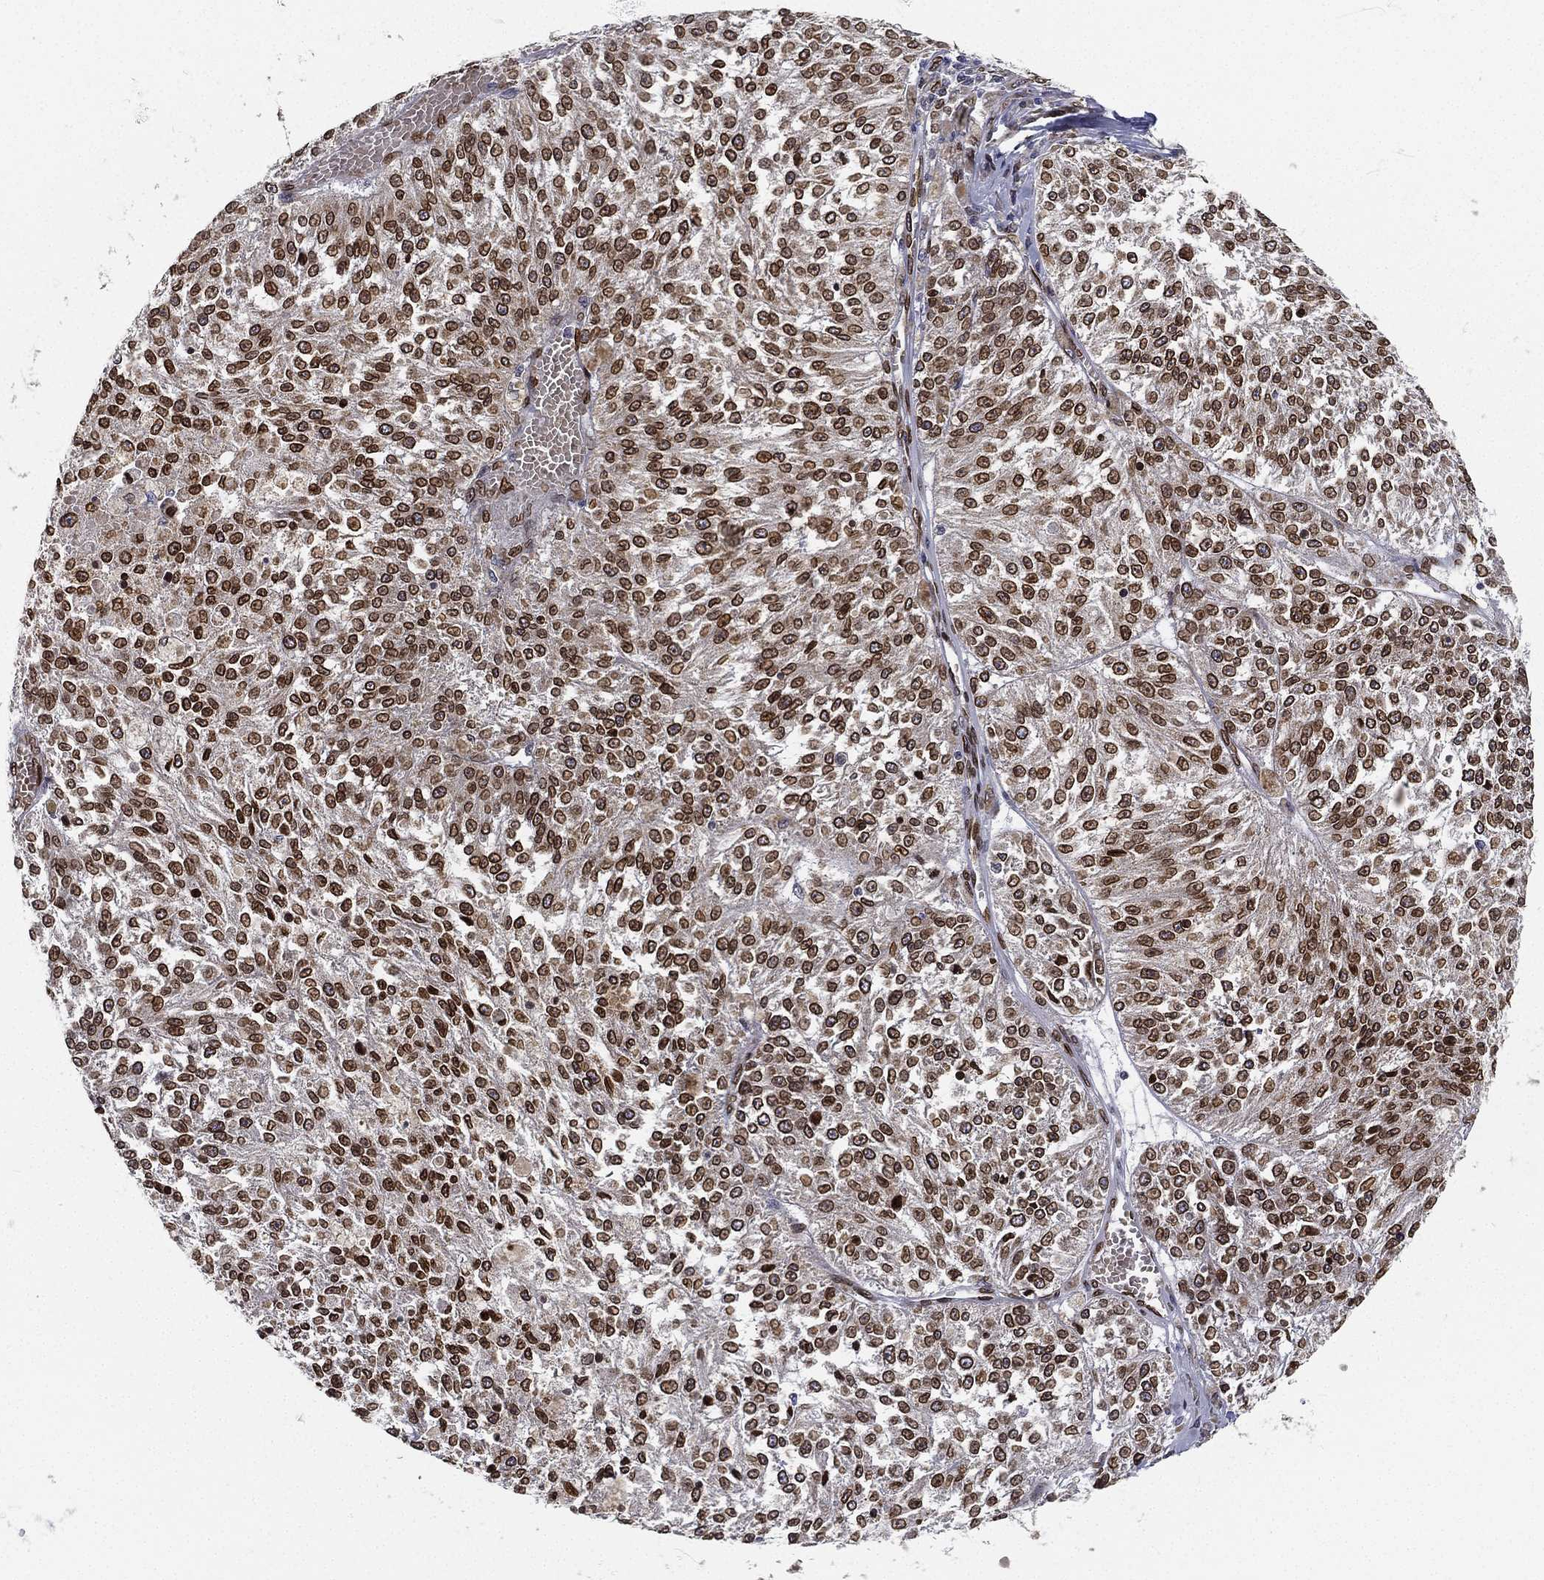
{"staining": {"intensity": "strong", "quantity": ">75%", "location": "cytoplasmic/membranous,nuclear"}, "tissue": "melanoma", "cell_type": "Tumor cells", "image_type": "cancer", "snomed": [{"axis": "morphology", "description": "Malignant melanoma, Metastatic site"}, {"axis": "topography", "description": "Lymph node"}], "caption": "This micrograph exhibits IHC staining of human melanoma, with high strong cytoplasmic/membranous and nuclear staining in approximately >75% of tumor cells.", "gene": "PALB2", "patient": {"sex": "female", "age": 64}}